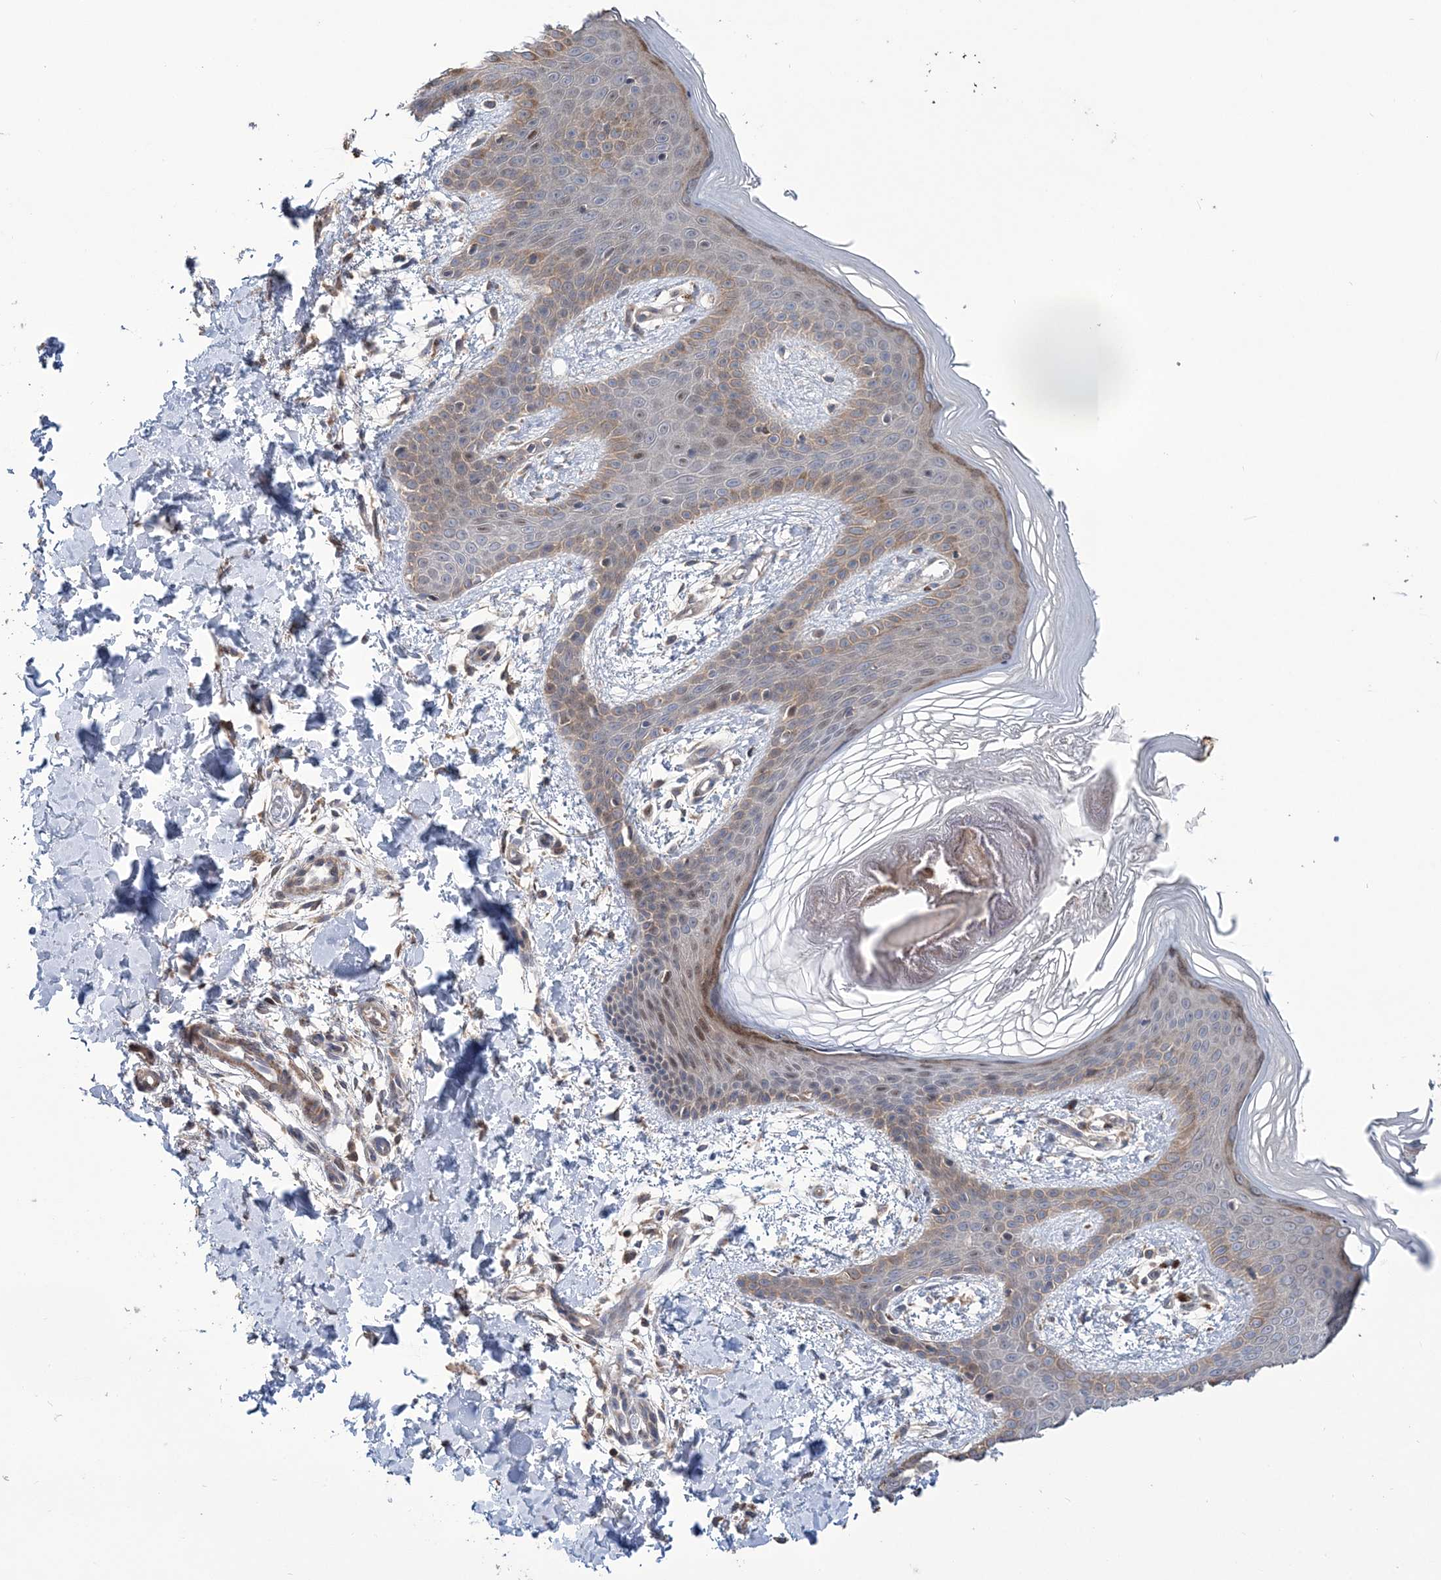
{"staining": {"intensity": "weak", "quantity": ">75%", "location": "cytoplasmic/membranous"}, "tissue": "skin", "cell_type": "Fibroblasts", "image_type": "normal", "snomed": [{"axis": "morphology", "description": "Normal tissue, NOS"}, {"axis": "topography", "description": "Skin"}], "caption": "A photomicrograph of skin stained for a protein exhibits weak cytoplasmic/membranous brown staining in fibroblasts.", "gene": "PPP2R2B", "patient": {"sex": "male", "age": 36}}